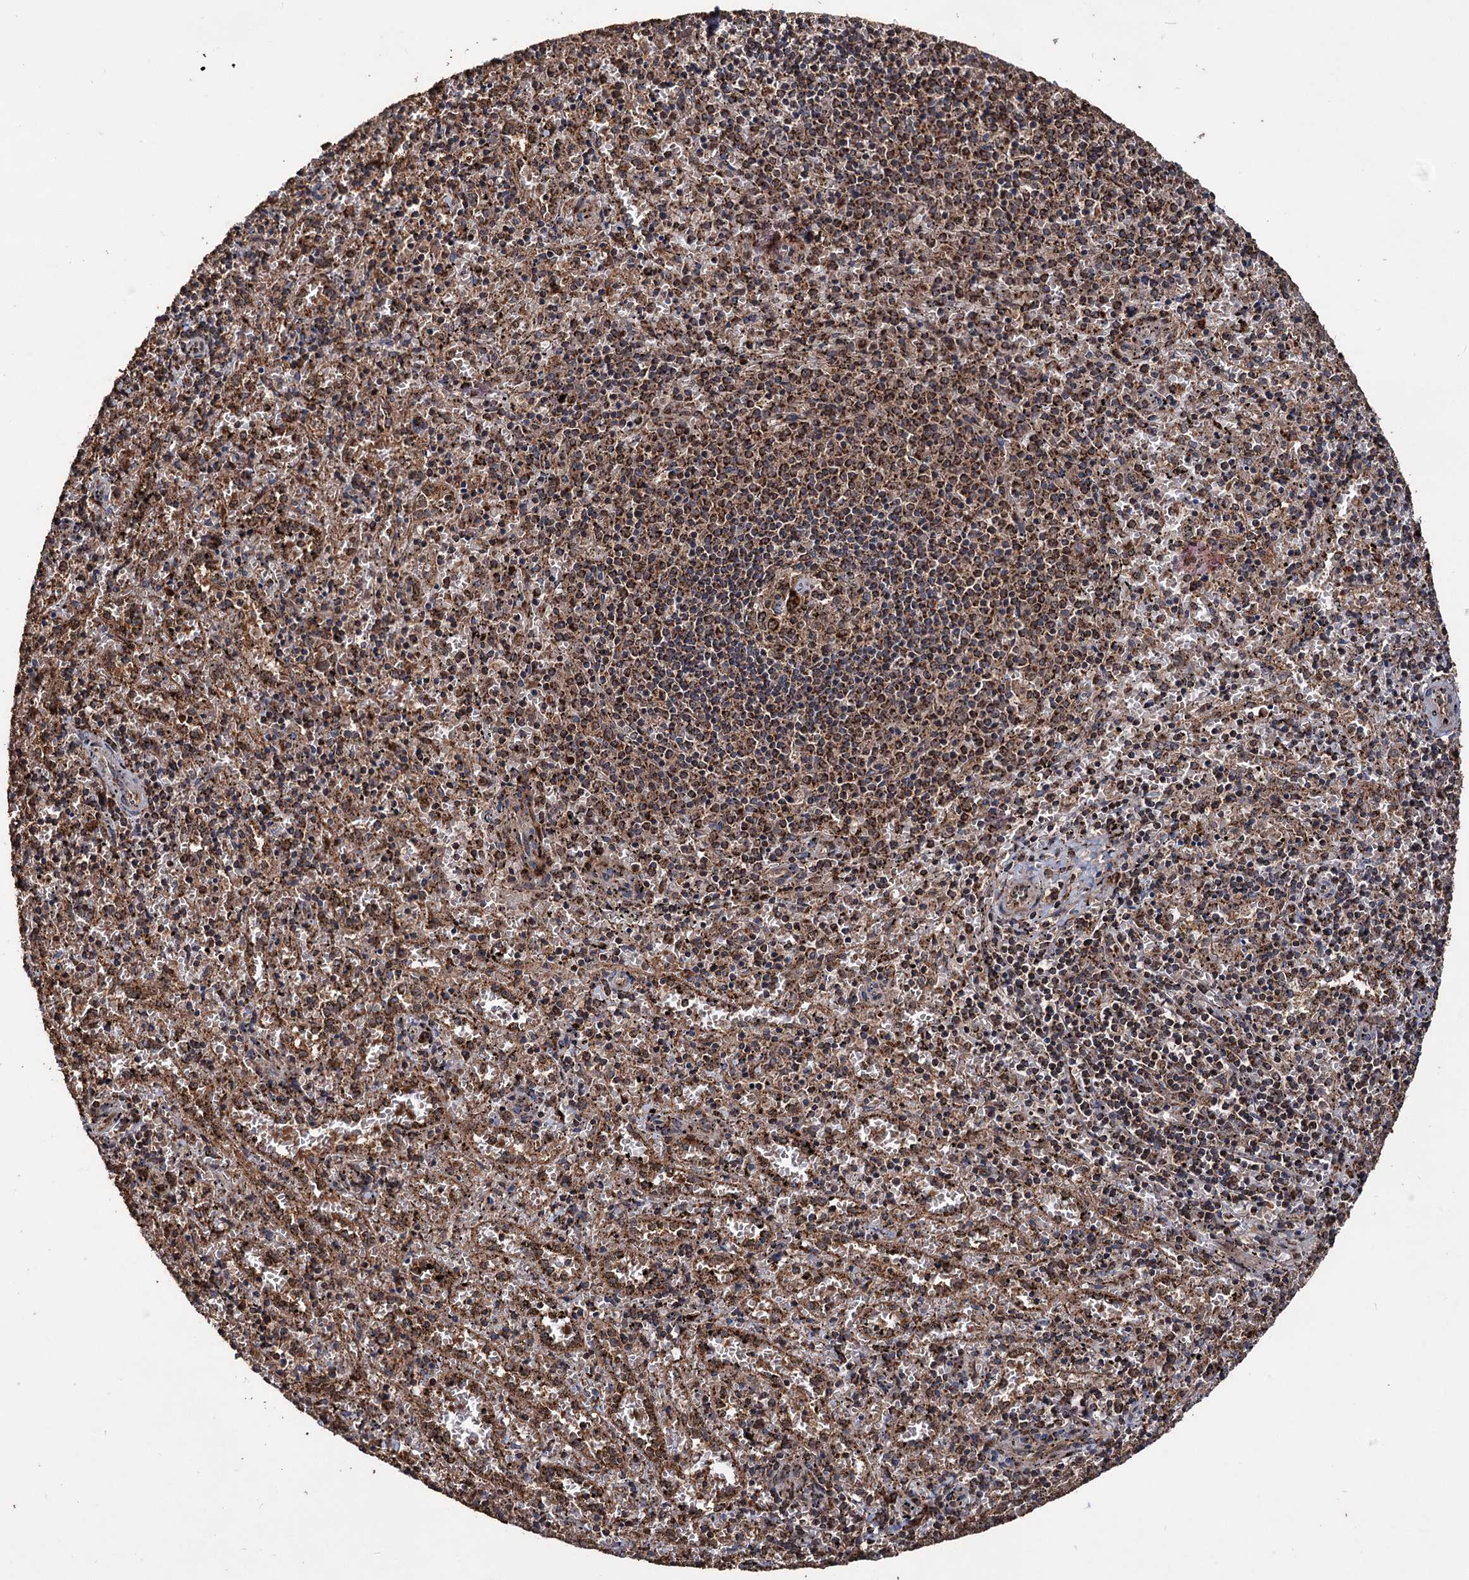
{"staining": {"intensity": "strong", "quantity": "25%-75%", "location": "cytoplasmic/membranous"}, "tissue": "spleen", "cell_type": "Cells in red pulp", "image_type": "normal", "snomed": [{"axis": "morphology", "description": "Normal tissue, NOS"}, {"axis": "topography", "description": "Spleen"}], "caption": "Immunohistochemistry (DAB) staining of normal spleen shows strong cytoplasmic/membranous protein staining in approximately 25%-75% of cells in red pulp.", "gene": "IPO4", "patient": {"sex": "male", "age": 11}}